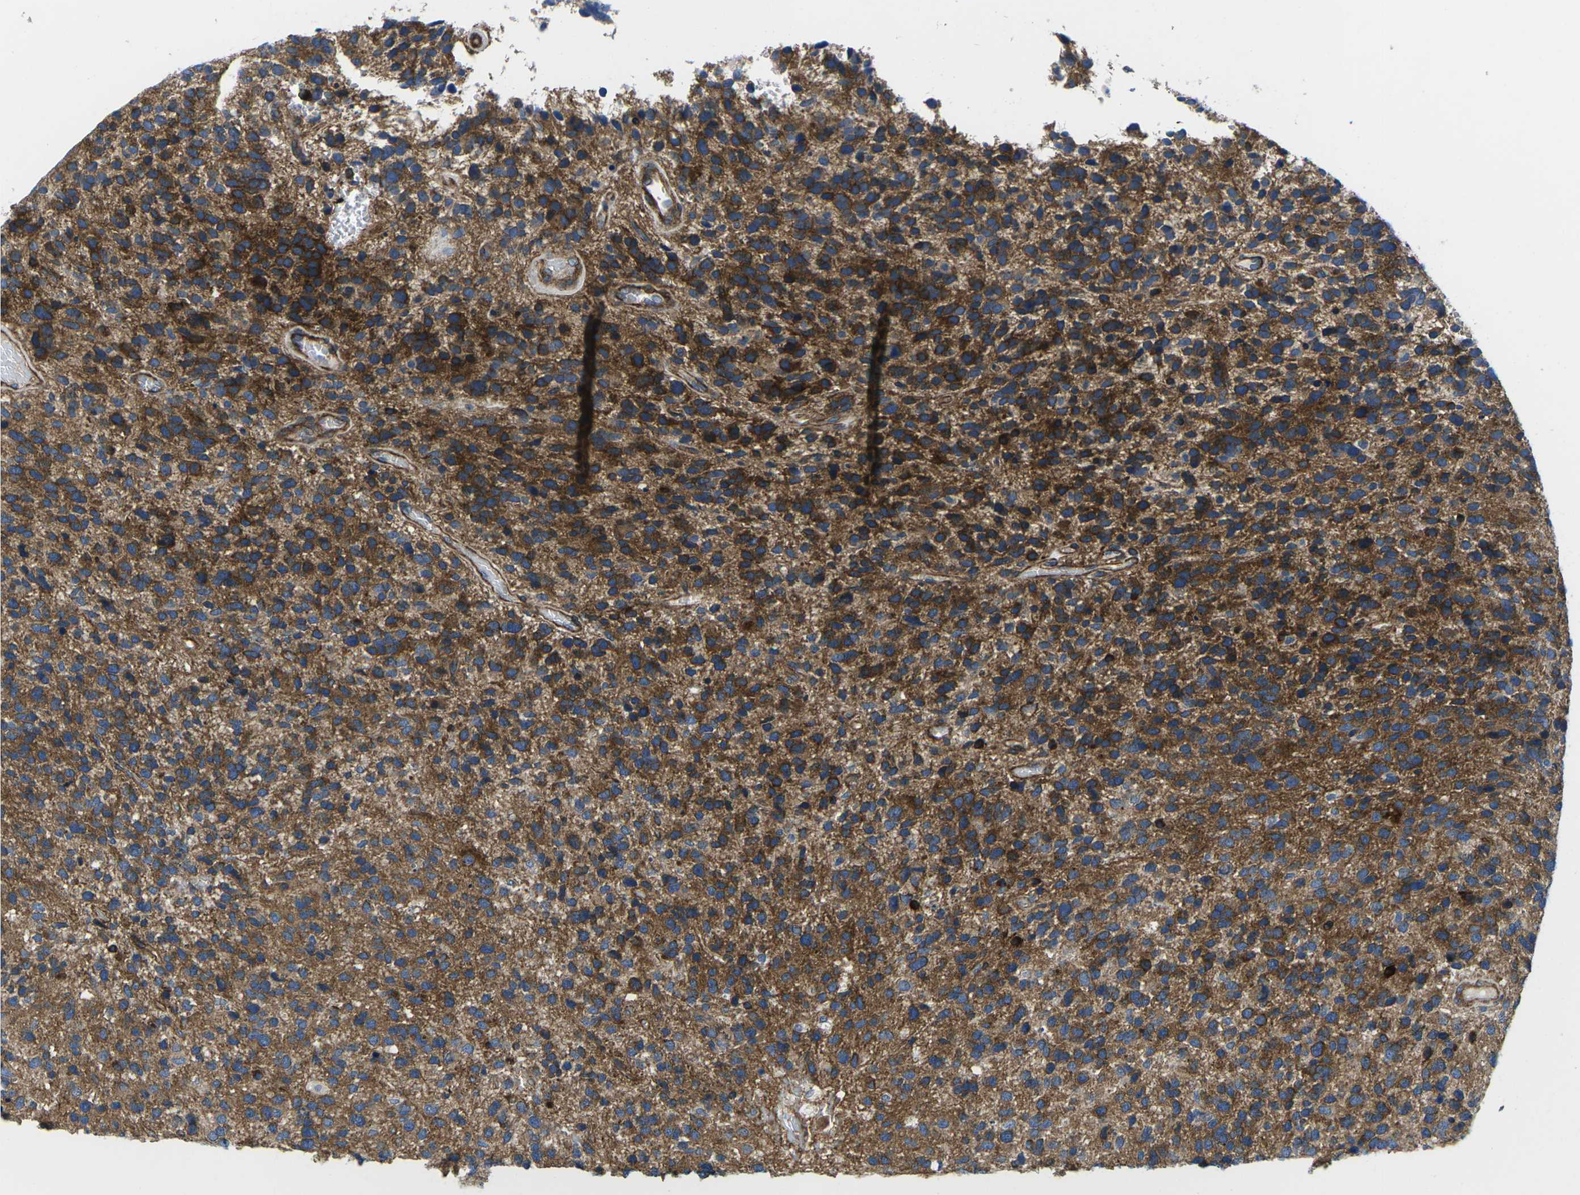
{"staining": {"intensity": "moderate", "quantity": ">75%", "location": "cytoplasmic/membranous"}, "tissue": "glioma", "cell_type": "Tumor cells", "image_type": "cancer", "snomed": [{"axis": "morphology", "description": "Glioma, malignant, High grade"}, {"axis": "topography", "description": "Brain"}], "caption": "Moderate cytoplasmic/membranous protein expression is seen in about >75% of tumor cells in high-grade glioma (malignant).", "gene": "DLG1", "patient": {"sex": "female", "age": 58}}